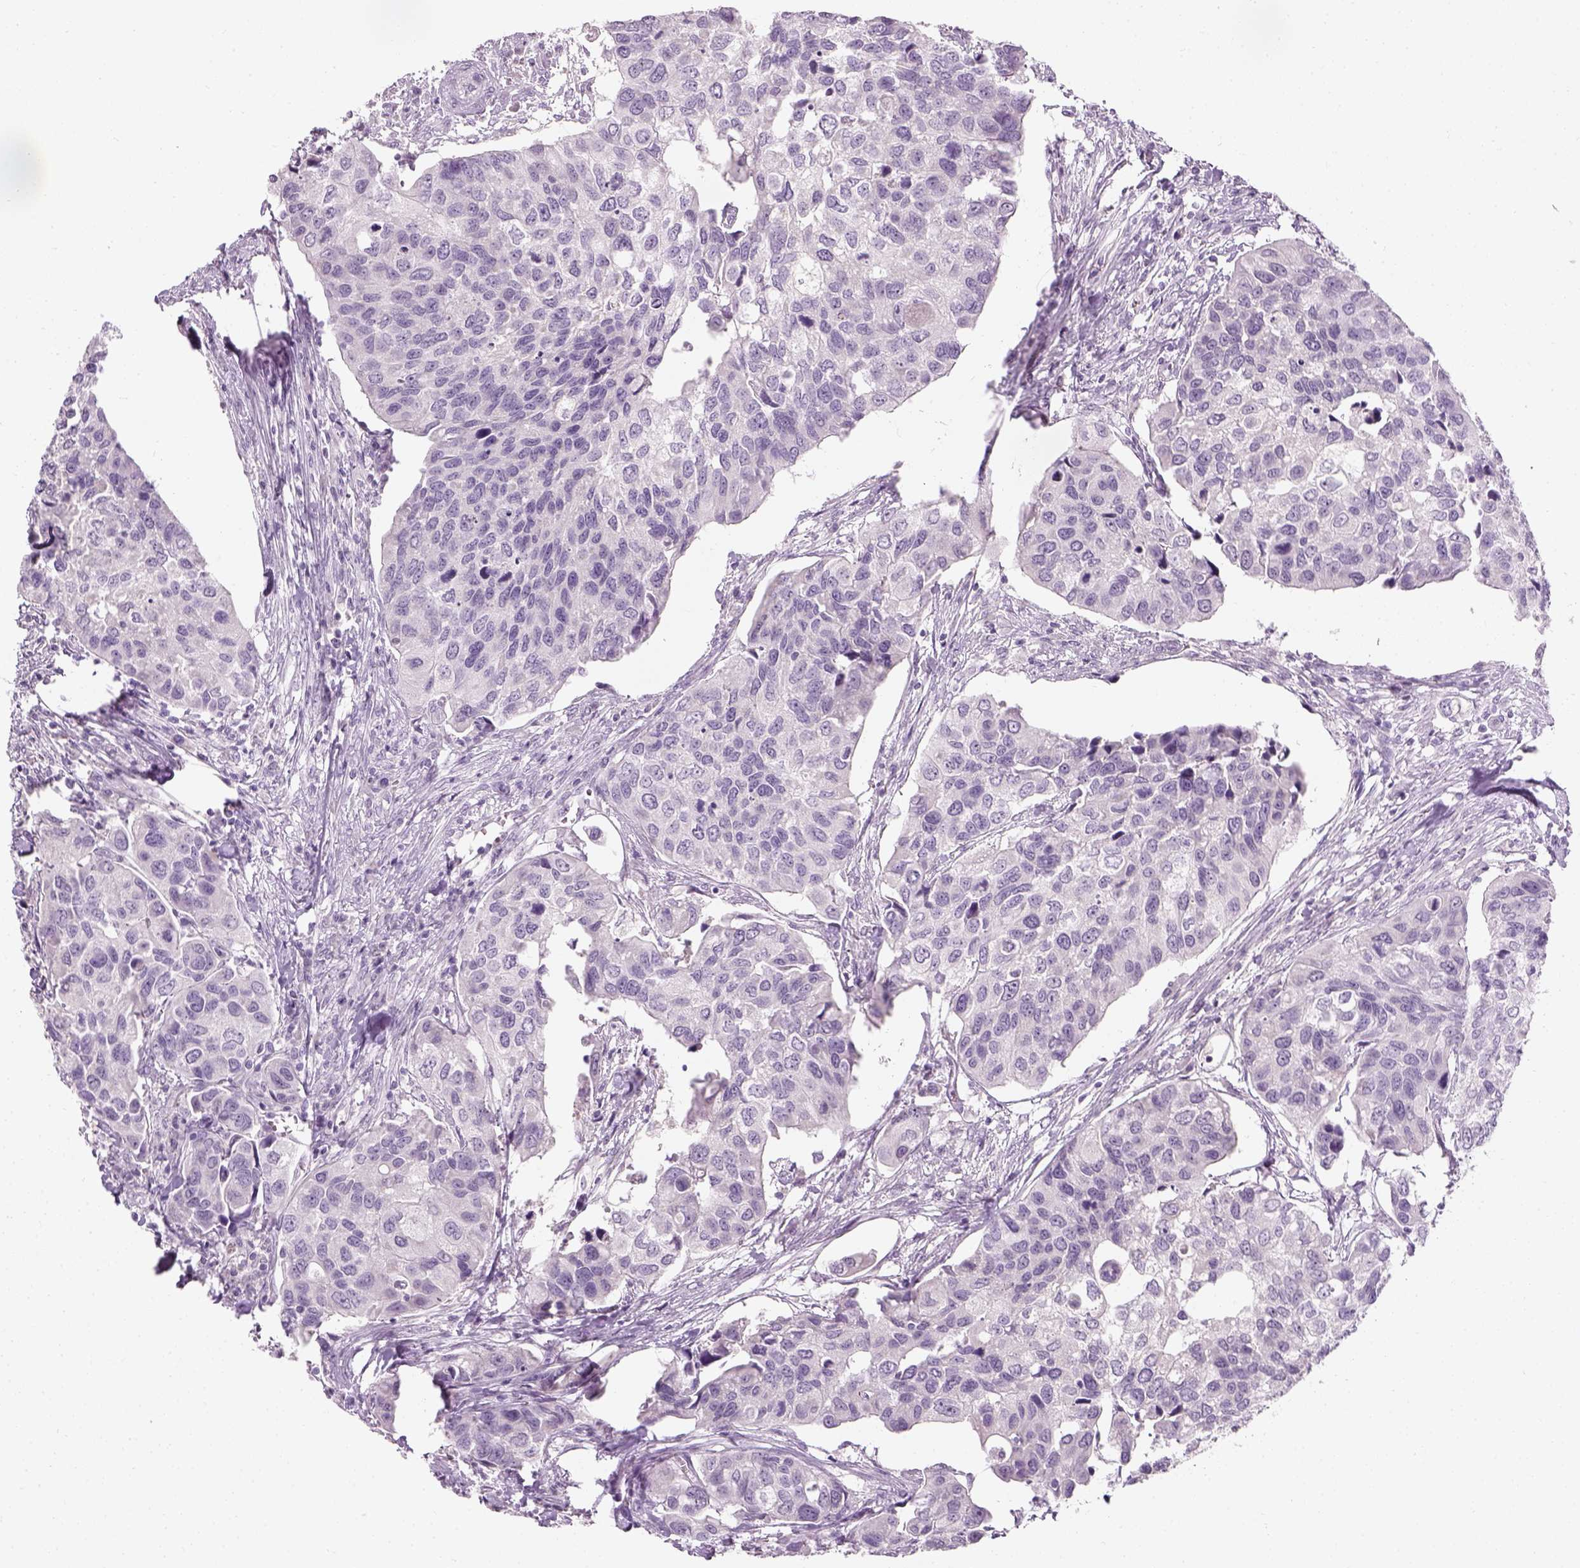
{"staining": {"intensity": "negative", "quantity": "none", "location": "none"}, "tissue": "urothelial cancer", "cell_type": "Tumor cells", "image_type": "cancer", "snomed": [{"axis": "morphology", "description": "Urothelial carcinoma, High grade"}, {"axis": "topography", "description": "Urinary bladder"}], "caption": "High magnification brightfield microscopy of high-grade urothelial carcinoma stained with DAB (brown) and counterstained with hematoxylin (blue): tumor cells show no significant staining.", "gene": "TH", "patient": {"sex": "male", "age": 60}}